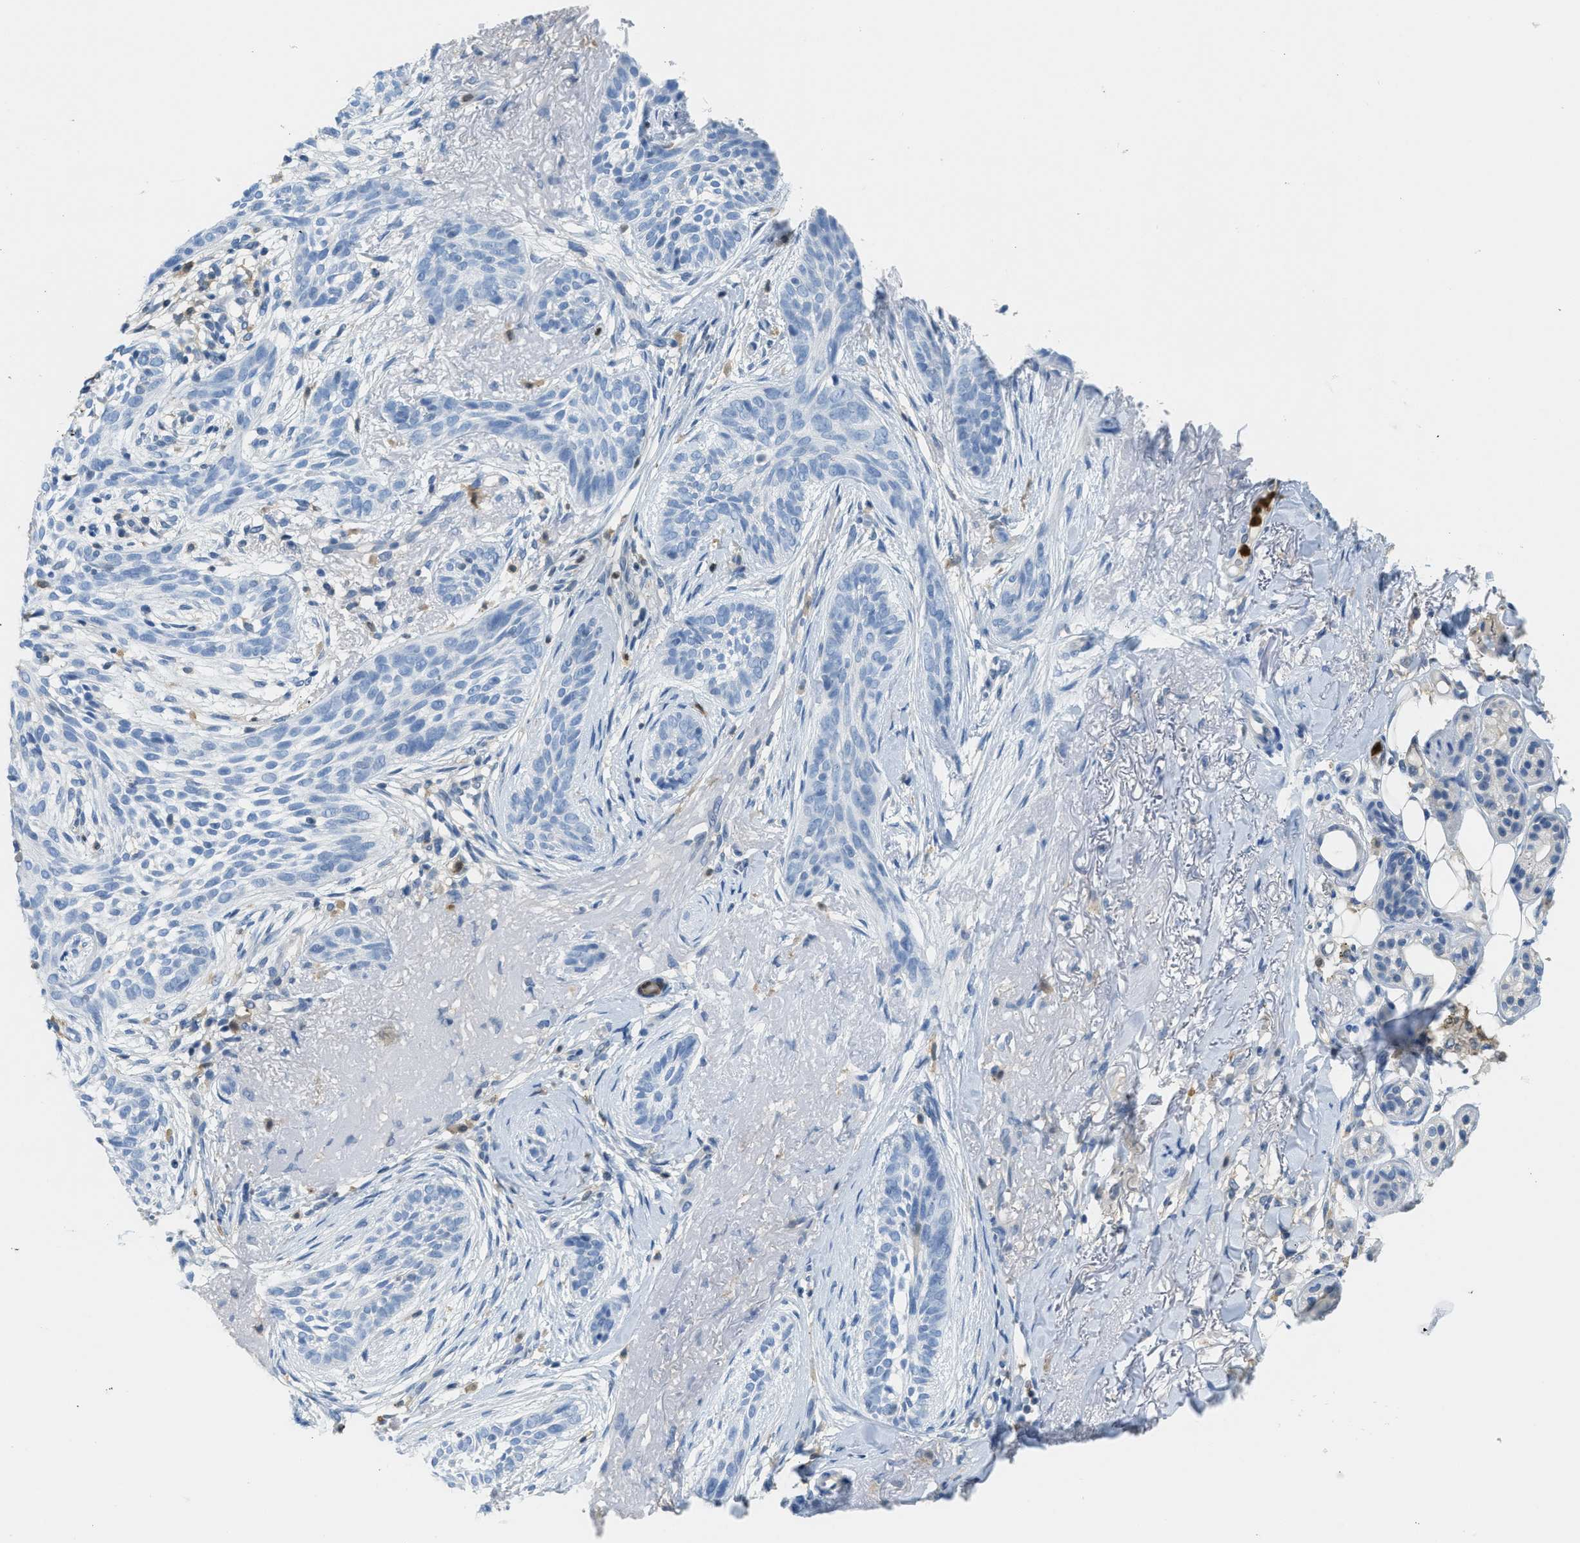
{"staining": {"intensity": "negative", "quantity": "none", "location": "none"}, "tissue": "skin cancer", "cell_type": "Tumor cells", "image_type": "cancer", "snomed": [{"axis": "morphology", "description": "Basal cell carcinoma"}, {"axis": "topography", "description": "Skin"}], "caption": "The photomicrograph demonstrates no staining of tumor cells in skin cancer. The staining is performed using DAB (3,3'-diaminobenzidine) brown chromogen with nuclei counter-stained in using hematoxylin.", "gene": "SERPINB1", "patient": {"sex": "female", "age": 88}}